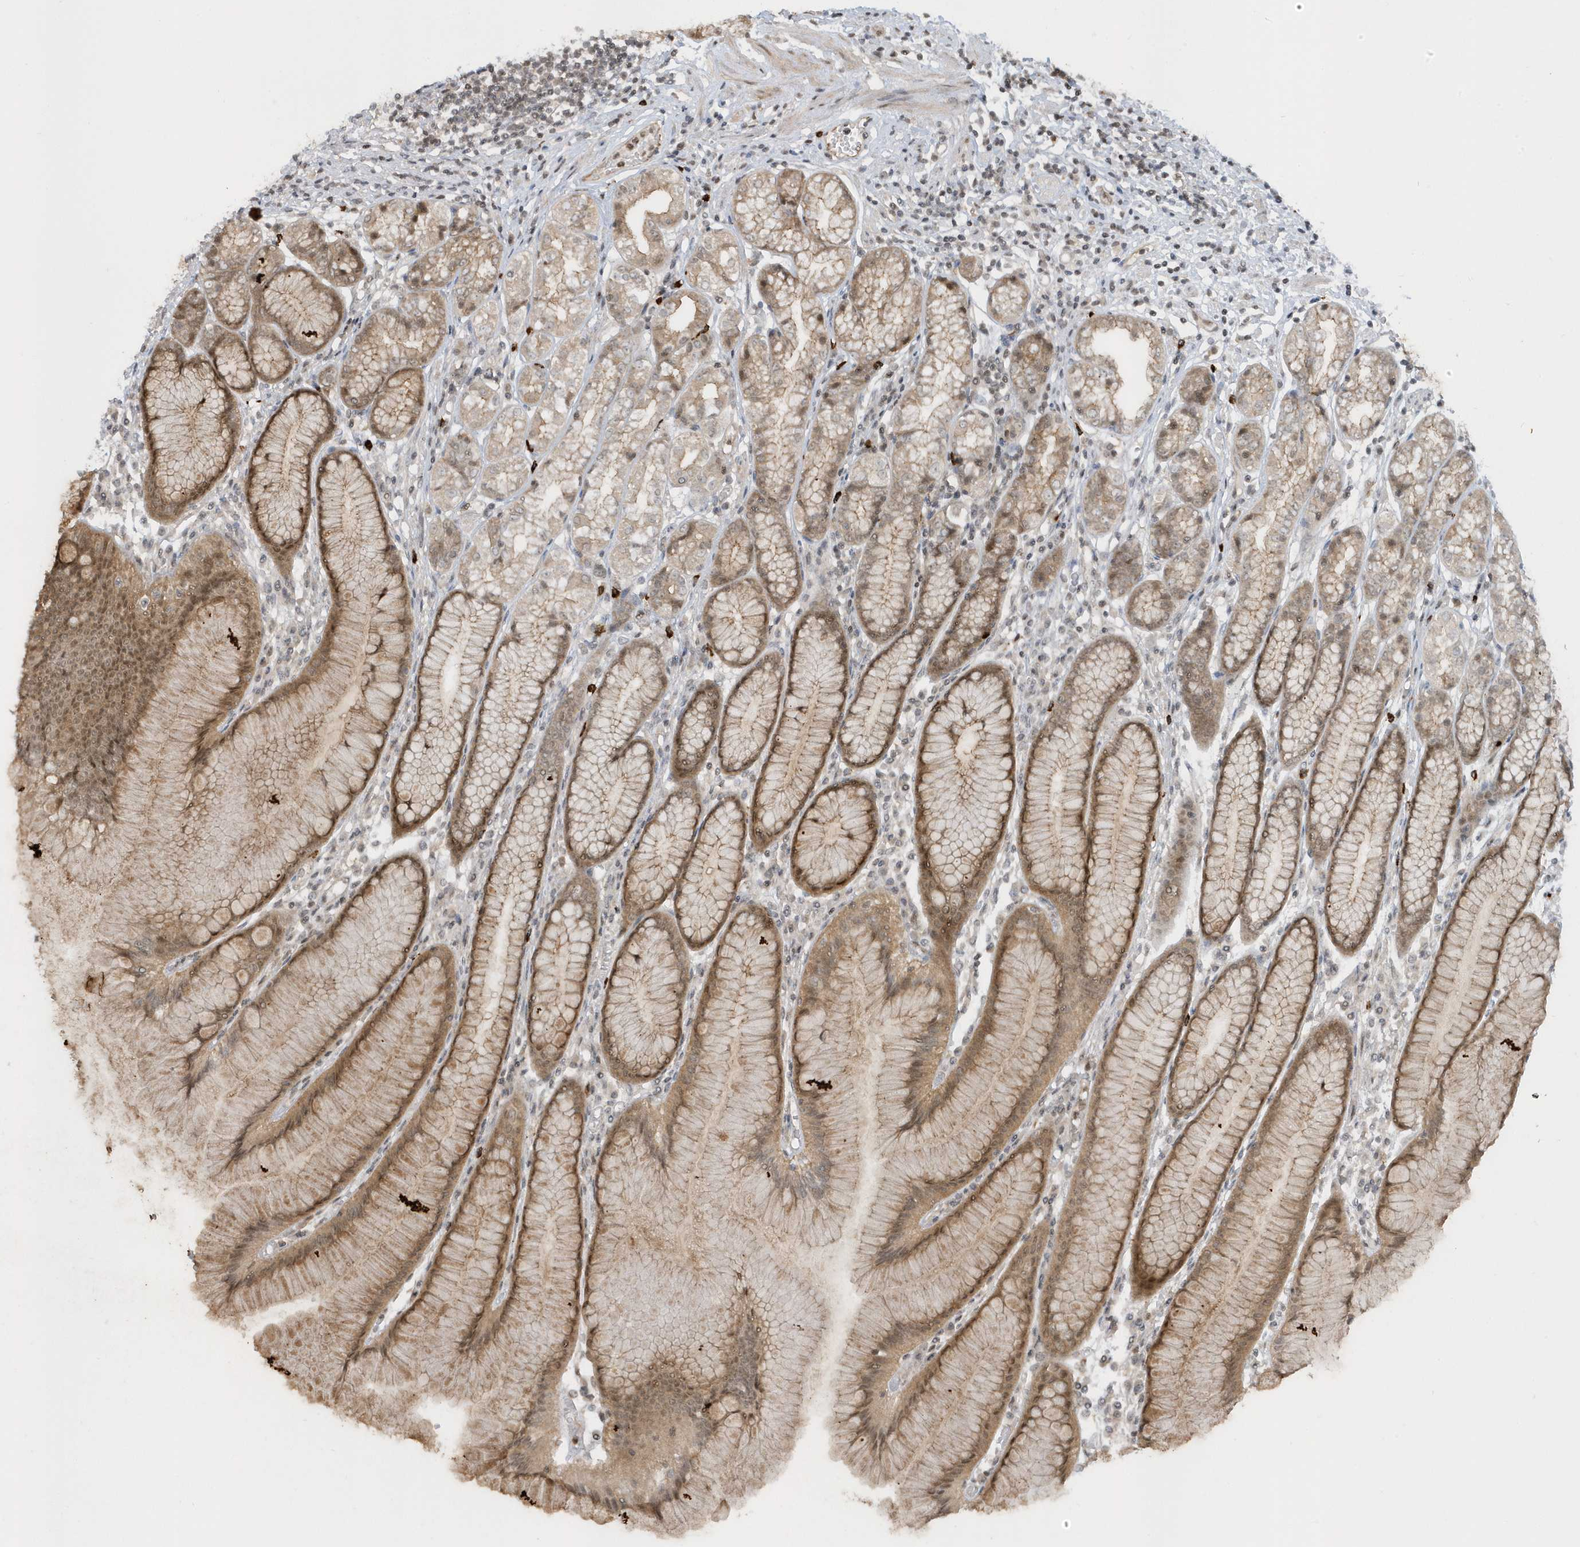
{"staining": {"intensity": "moderate", "quantity": ">75%", "location": "cytoplasmic/membranous,nuclear"}, "tissue": "stomach", "cell_type": "Glandular cells", "image_type": "normal", "snomed": [{"axis": "morphology", "description": "Normal tissue, NOS"}, {"axis": "topography", "description": "Stomach"}], "caption": "DAB (3,3'-diaminobenzidine) immunohistochemical staining of normal human stomach shows moderate cytoplasmic/membranous,nuclear protein positivity in approximately >75% of glandular cells.", "gene": "PPP1R7", "patient": {"sex": "female", "age": 57}}